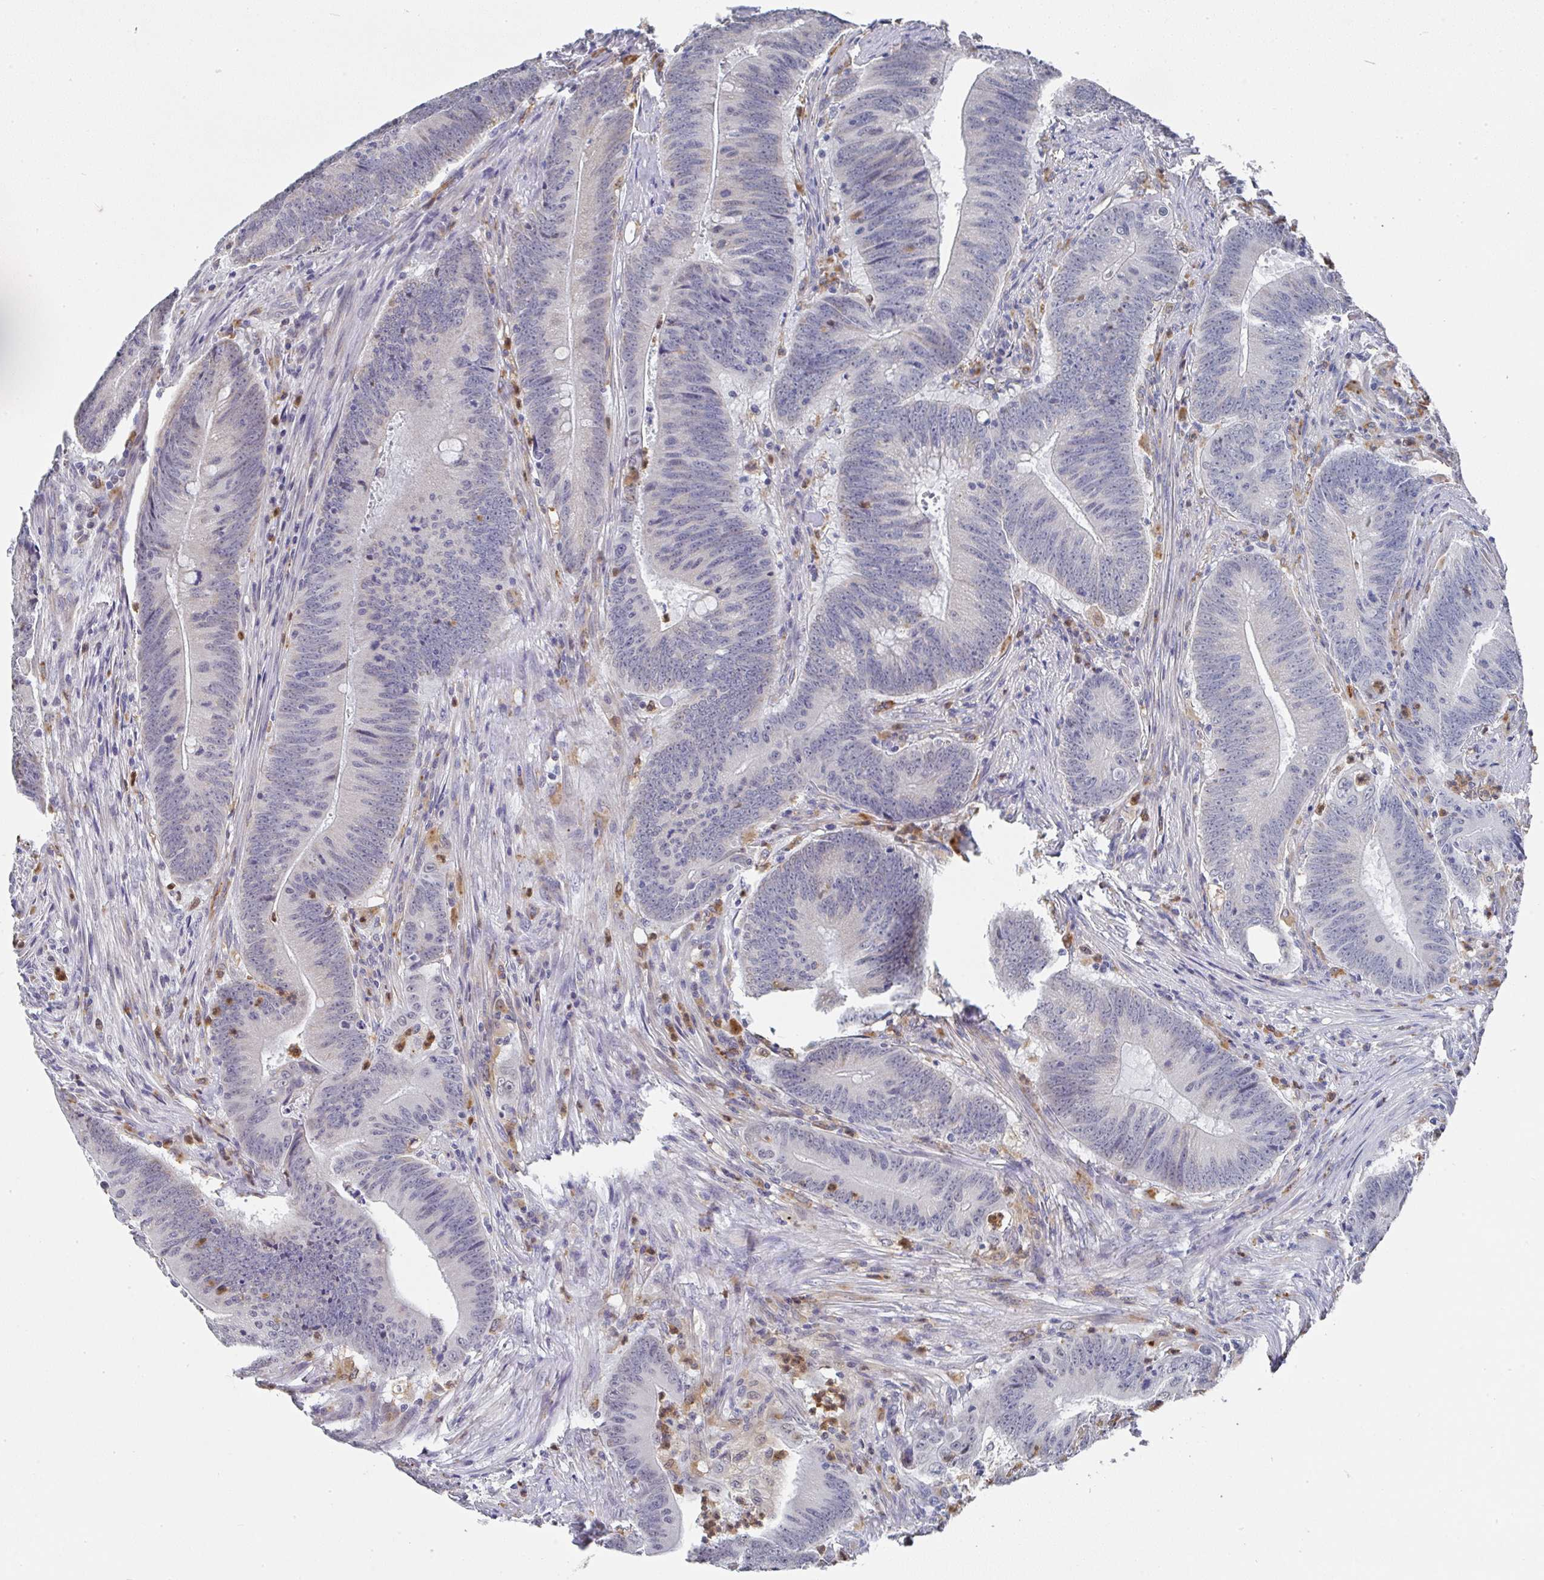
{"staining": {"intensity": "negative", "quantity": "none", "location": "none"}, "tissue": "colorectal cancer", "cell_type": "Tumor cells", "image_type": "cancer", "snomed": [{"axis": "morphology", "description": "Adenocarcinoma, NOS"}, {"axis": "topography", "description": "Colon"}], "caption": "Colorectal adenocarcinoma was stained to show a protein in brown. There is no significant positivity in tumor cells. (DAB IHC visualized using brightfield microscopy, high magnification).", "gene": "NCF1", "patient": {"sex": "female", "age": 87}}